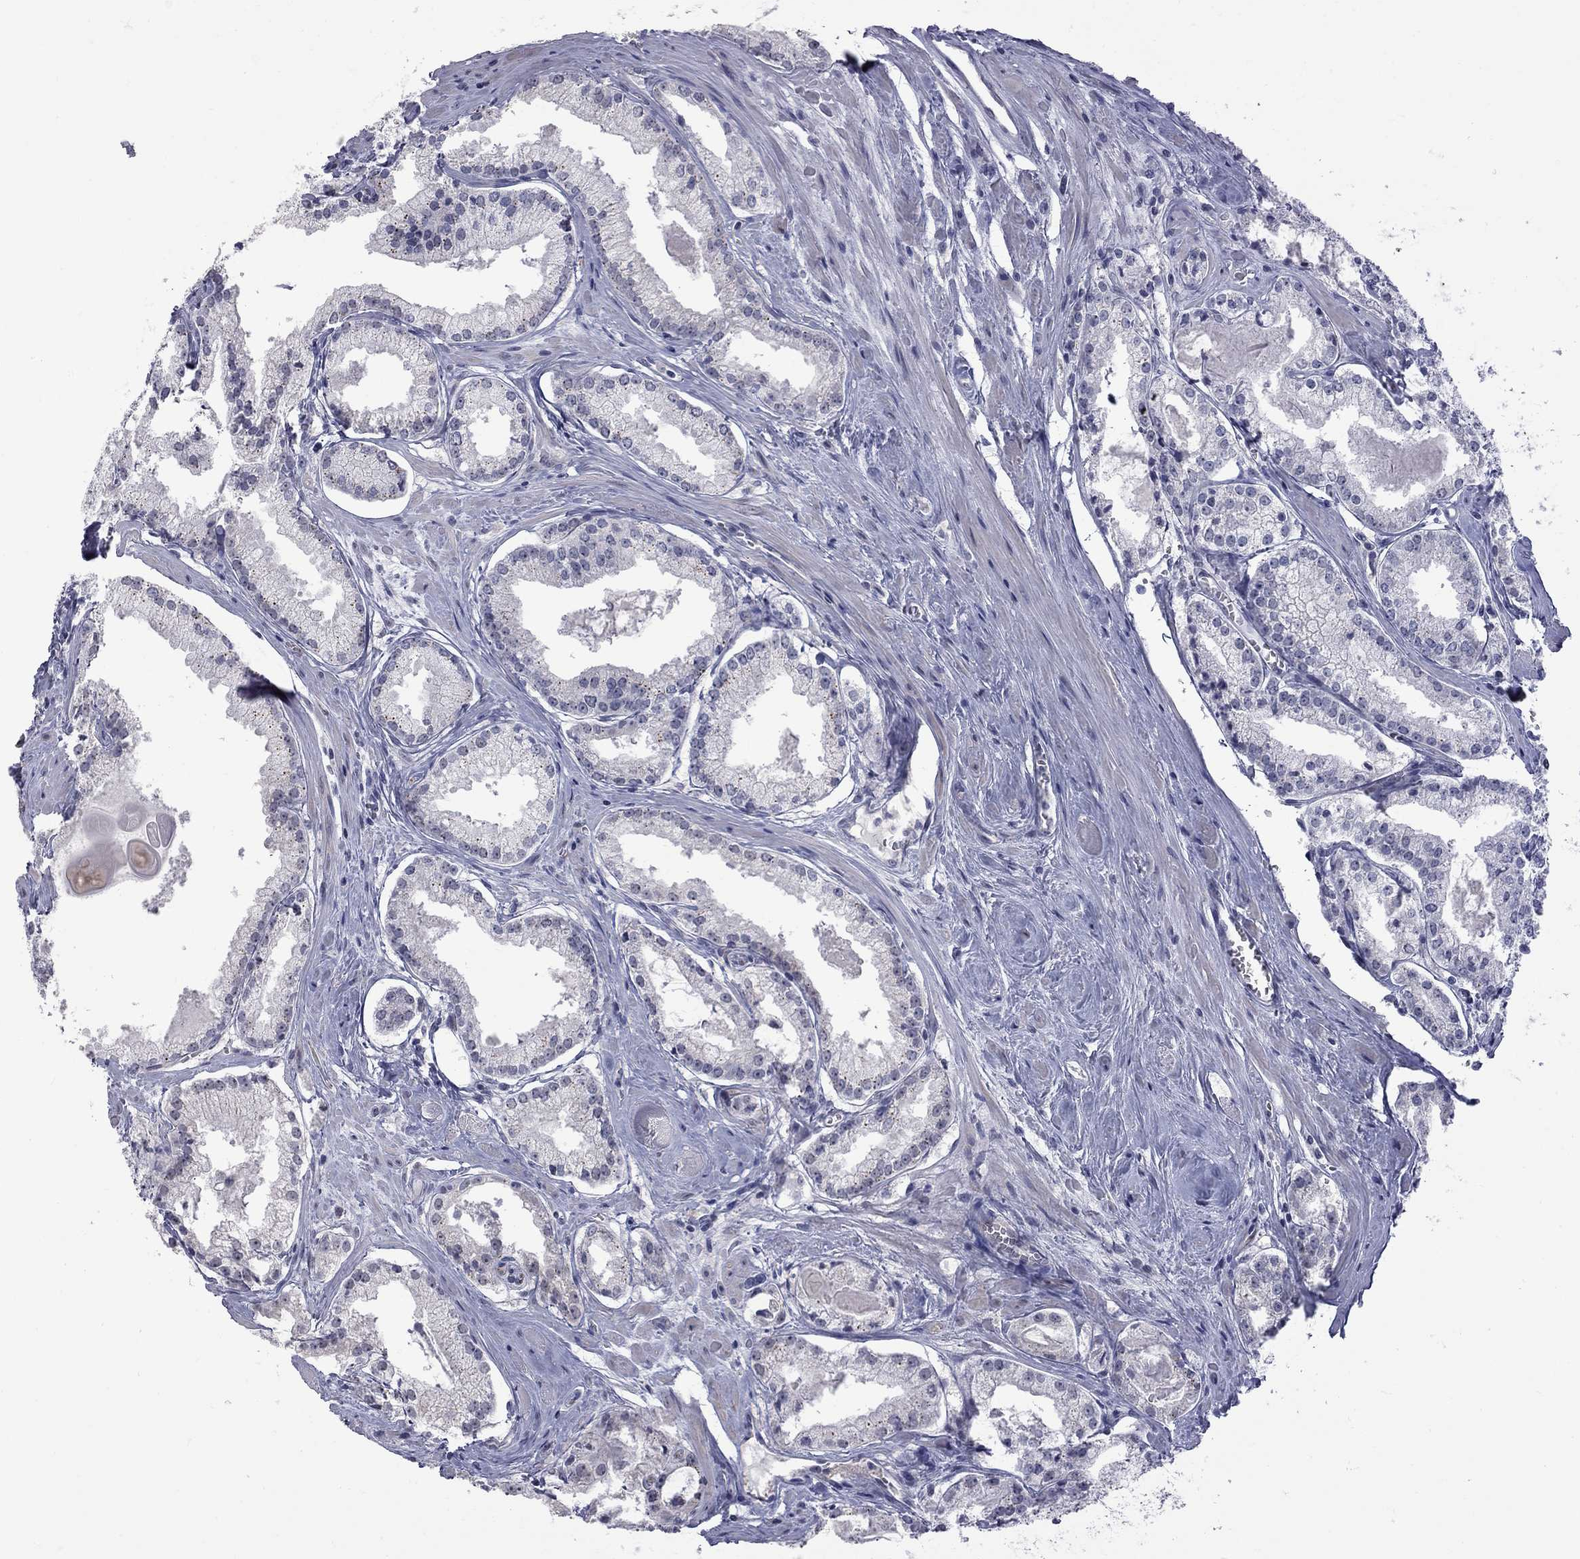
{"staining": {"intensity": "negative", "quantity": "none", "location": "none"}, "tissue": "prostate cancer", "cell_type": "Tumor cells", "image_type": "cancer", "snomed": [{"axis": "morphology", "description": "Adenocarcinoma, NOS"}, {"axis": "topography", "description": "Prostate"}], "caption": "The IHC histopathology image has no significant staining in tumor cells of adenocarcinoma (prostate) tissue.", "gene": "GSG1L", "patient": {"sex": "male", "age": 72}}